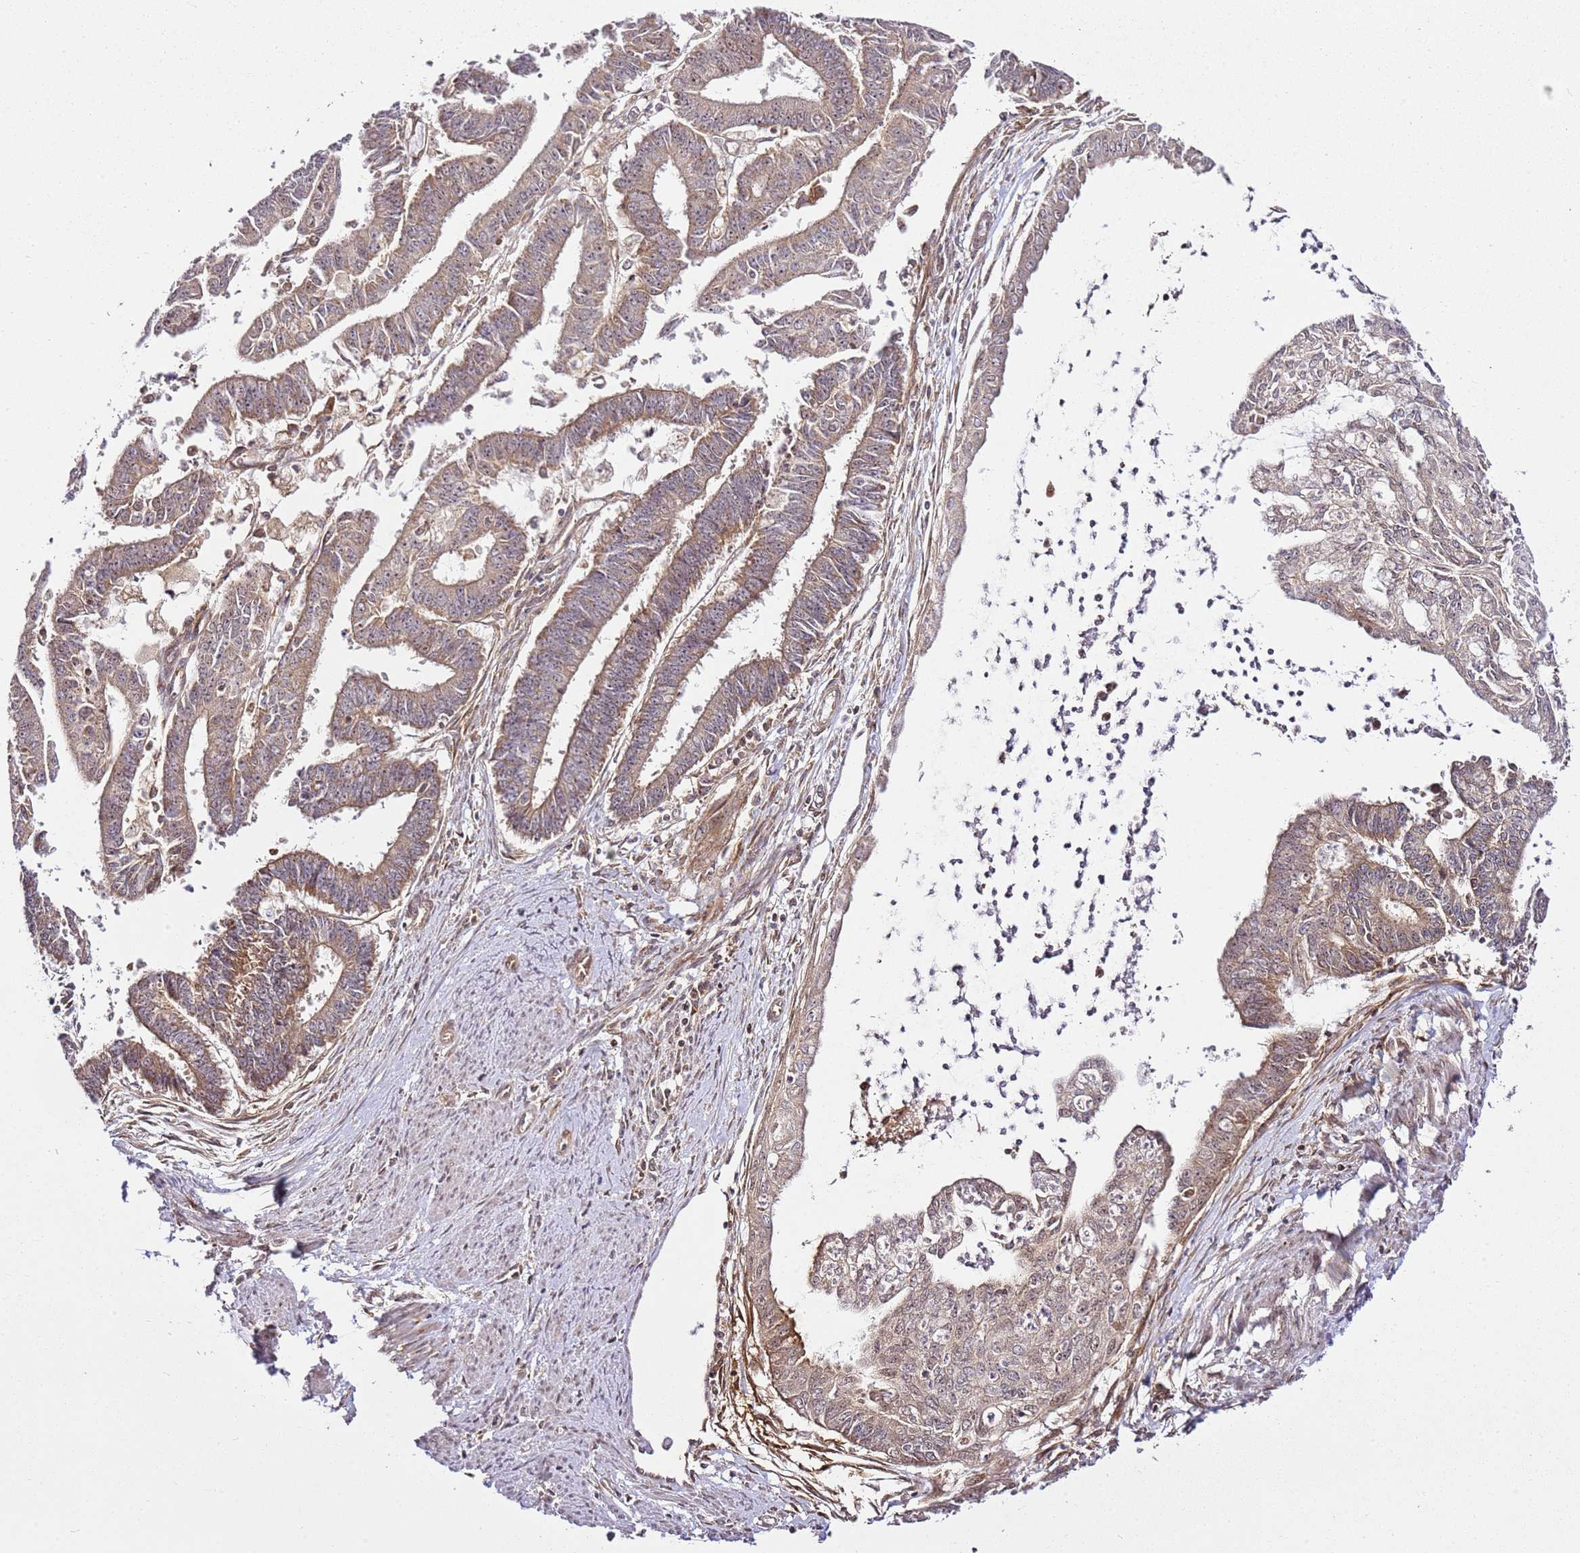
{"staining": {"intensity": "moderate", "quantity": ">75%", "location": "cytoplasmic/membranous"}, "tissue": "endometrial cancer", "cell_type": "Tumor cells", "image_type": "cancer", "snomed": [{"axis": "morphology", "description": "Adenocarcinoma, NOS"}, {"axis": "topography", "description": "Endometrium"}], "caption": "Immunohistochemistry (IHC) of endometrial cancer (adenocarcinoma) exhibits medium levels of moderate cytoplasmic/membranous positivity in approximately >75% of tumor cells.", "gene": "RASA3", "patient": {"sex": "female", "age": 73}}